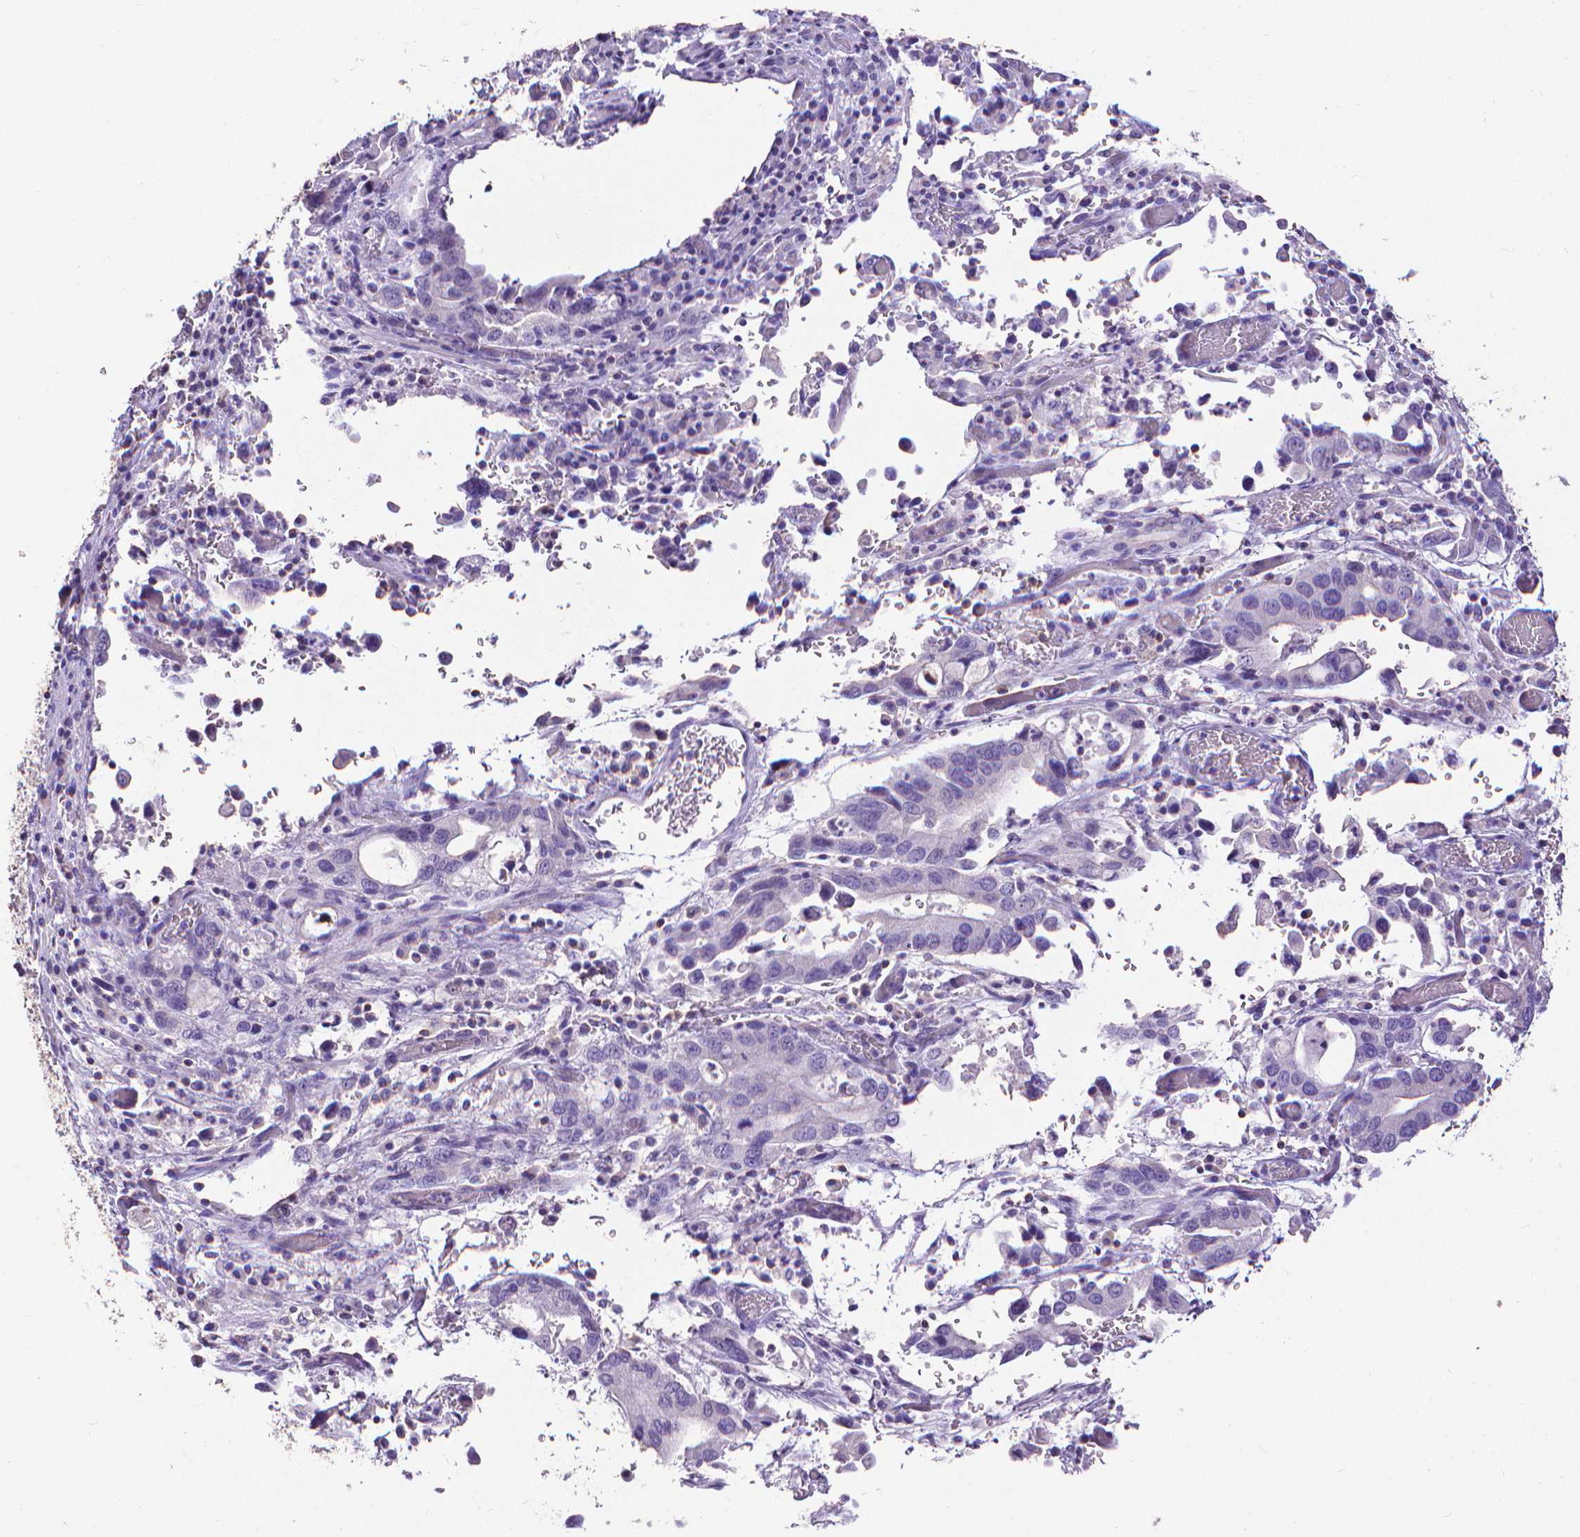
{"staining": {"intensity": "negative", "quantity": "none", "location": "none"}, "tissue": "stomach cancer", "cell_type": "Tumor cells", "image_type": "cancer", "snomed": [{"axis": "morphology", "description": "Adenocarcinoma, NOS"}, {"axis": "topography", "description": "Stomach, upper"}], "caption": "Tumor cells are negative for brown protein staining in stomach cancer (adenocarcinoma).", "gene": "CD4", "patient": {"sex": "male", "age": 74}}